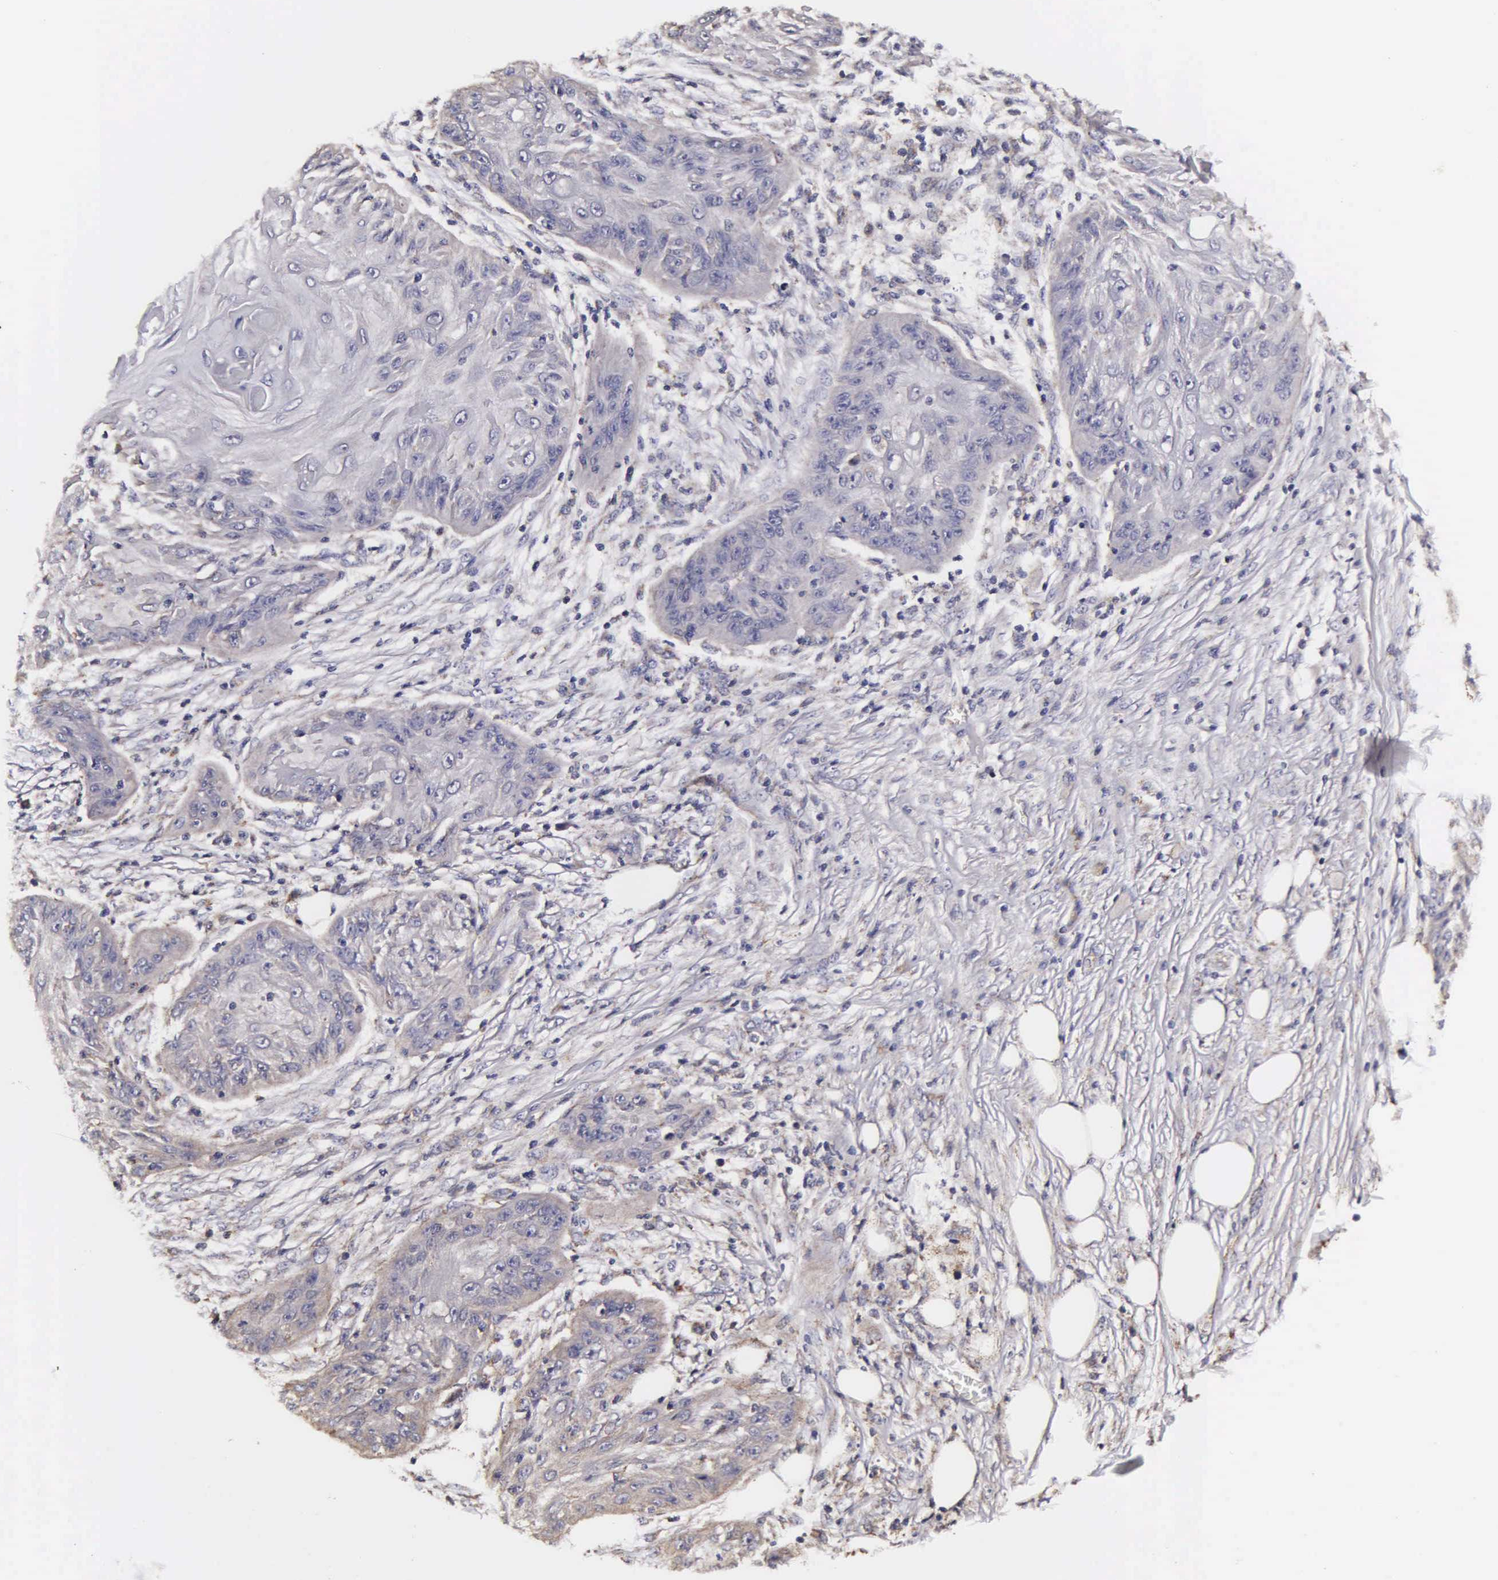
{"staining": {"intensity": "weak", "quantity": "25%-75%", "location": "cytoplasmic/membranous"}, "tissue": "skin cancer", "cell_type": "Tumor cells", "image_type": "cancer", "snomed": [{"axis": "morphology", "description": "Squamous cell carcinoma, NOS"}, {"axis": "topography", "description": "Skin"}], "caption": "A photomicrograph of human skin cancer stained for a protein demonstrates weak cytoplasmic/membranous brown staining in tumor cells. The protein is stained brown, and the nuclei are stained in blue (DAB IHC with brightfield microscopy, high magnification).", "gene": "PSMA3", "patient": {"sex": "female", "age": 88}}